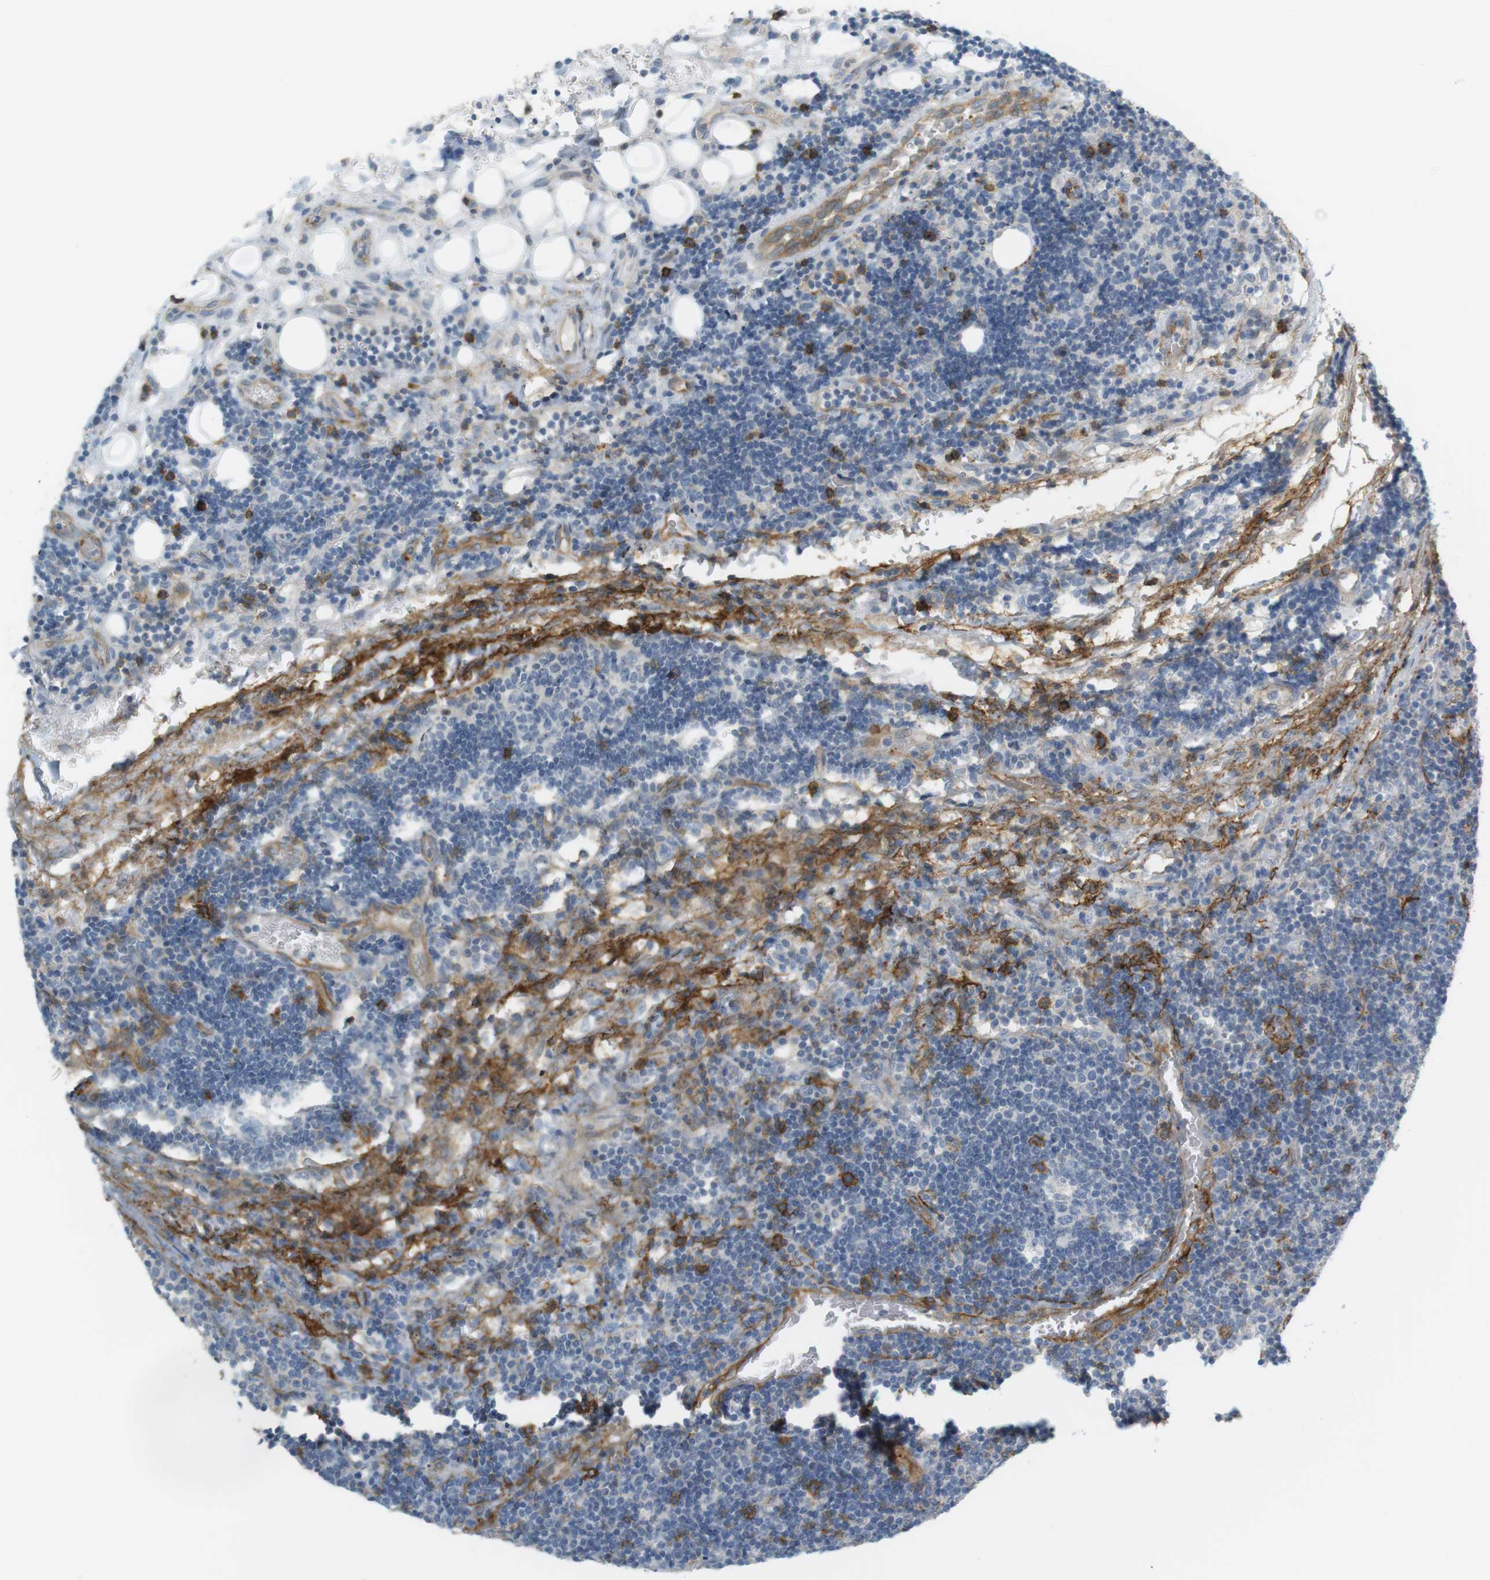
{"staining": {"intensity": "strong", "quantity": "<25%", "location": "cytoplasmic/membranous"}, "tissue": "lymph node", "cell_type": "Germinal center cells", "image_type": "normal", "snomed": [{"axis": "morphology", "description": "Normal tissue, NOS"}, {"axis": "topography", "description": "Lymph node"}, {"axis": "topography", "description": "Salivary gland"}], "caption": "About <25% of germinal center cells in benign lymph node exhibit strong cytoplasmic/membranous protein staining as visualized by brown immunohistochemical staining.", "gene": "F2R", "patient": {"sex": "male", "age": 8}}